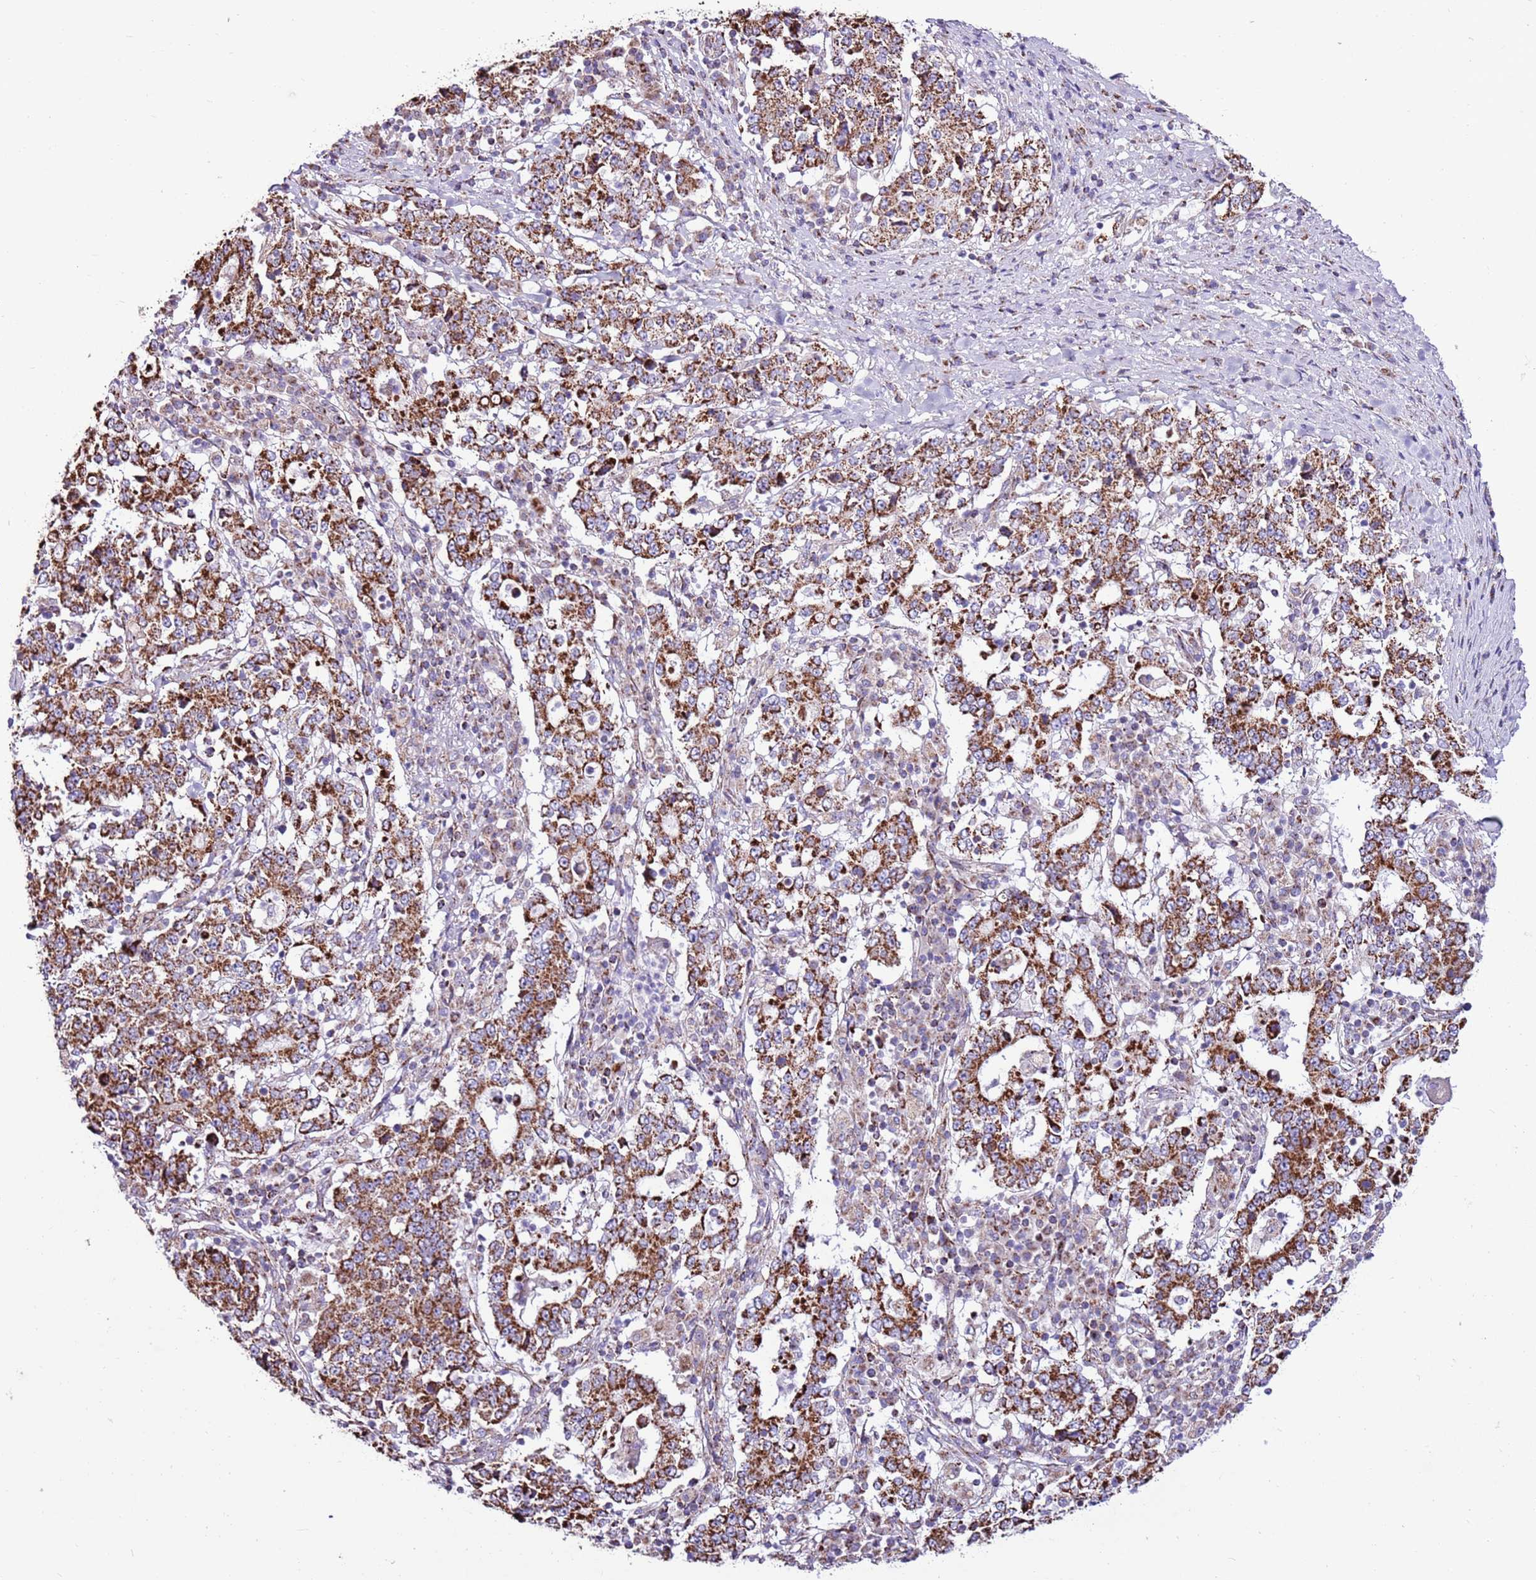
{"staining": {"intensity": "strong", "quantity": ">75%", "location": "cytoplasmic/membranous"}, "tissue": "stomach cancer", "cell_type": "Tumor cells", "image_type": "cancer", "snomed": [{"axis": "morphology", "description": "Adenocarcinoma, NOS"}, {"axis": "topography", "description": "Stomach"}], "caption": "Immunohistochemical staining of stomach cancer displays high levels of strong cytoplasmic/membranous protein expression in approximately >75% of tumor cells. The staining is performed using DAB brown chromogen to label protein expression. The nuclei are counter-stained blue using hematoxylin.", "gene": "HECTD4", "patient": {"sex": "male", "age": 59}}